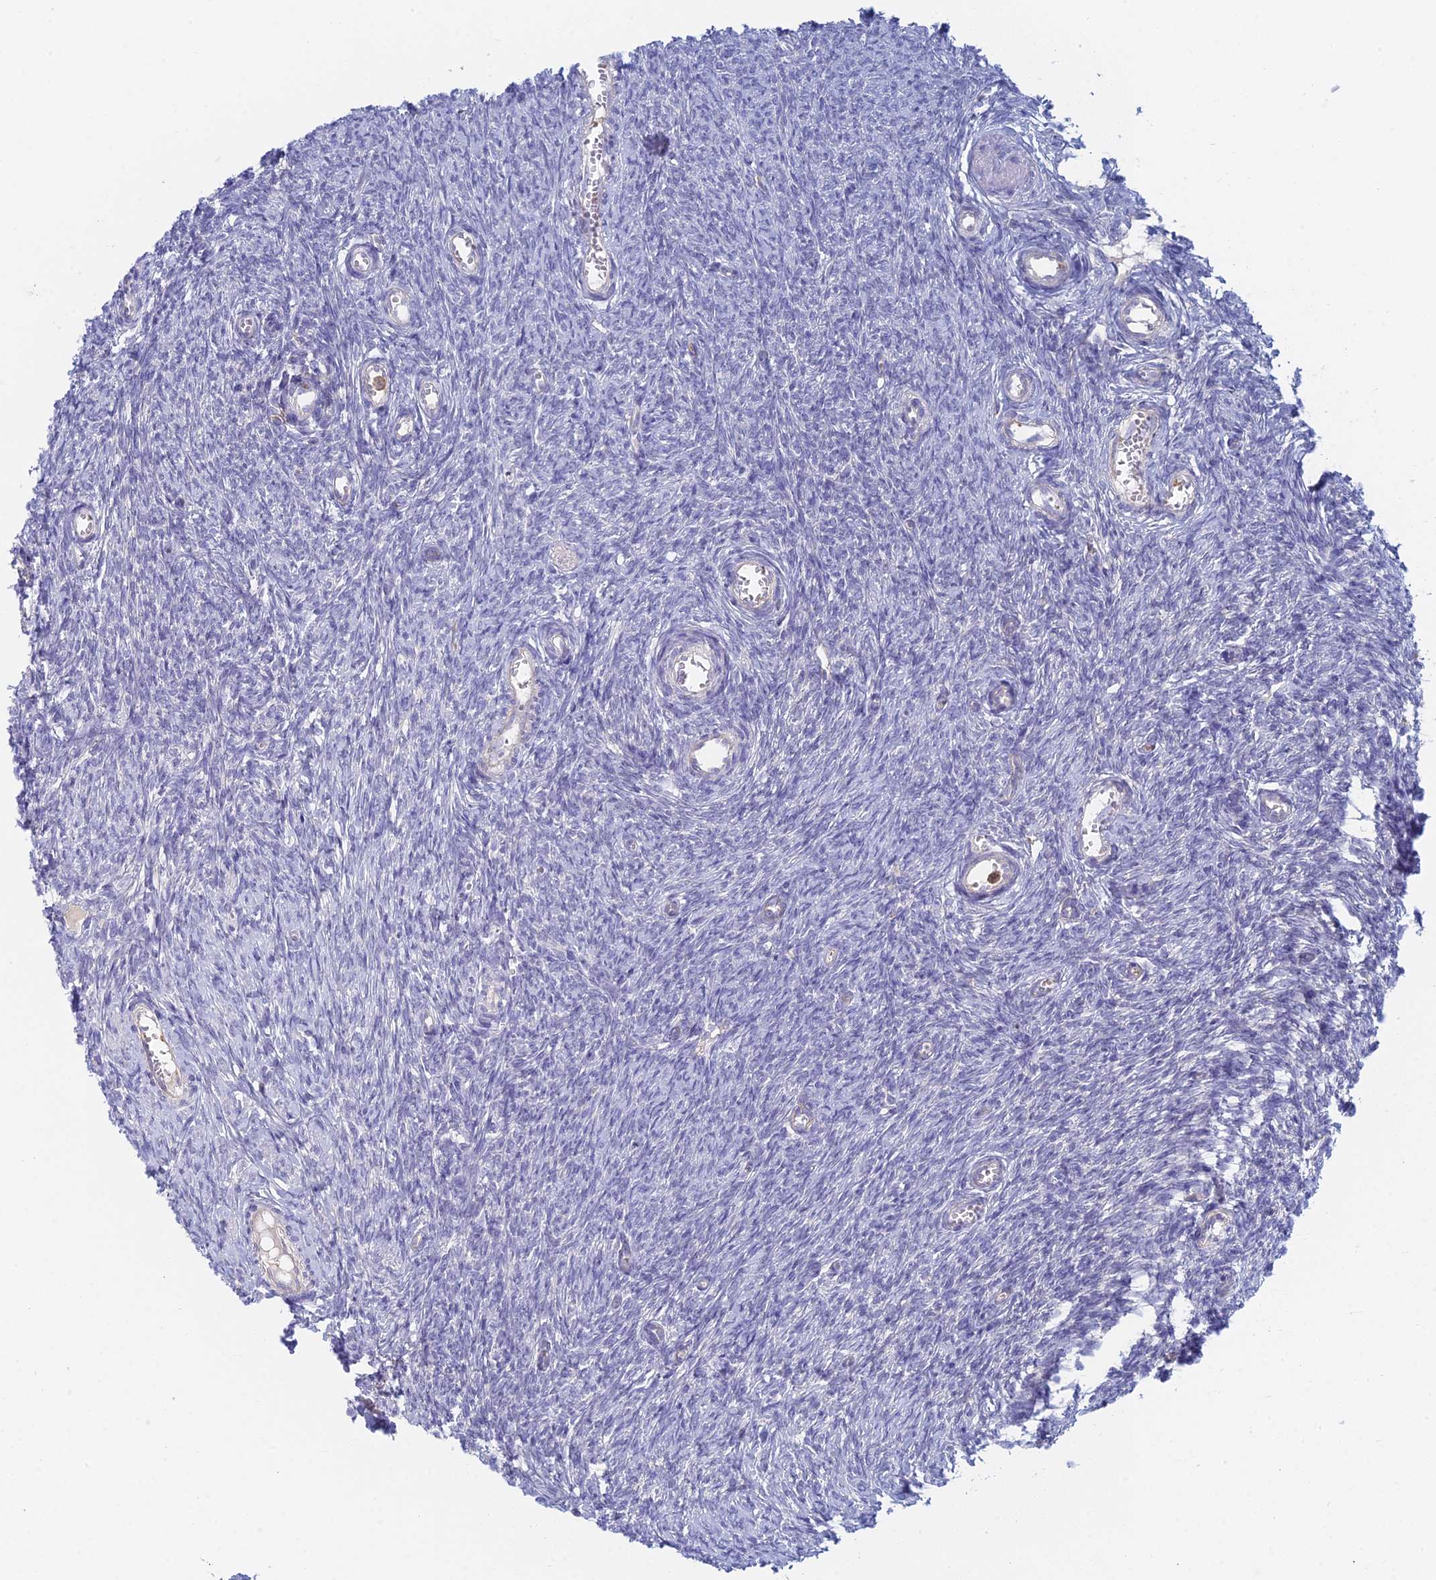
{"staining": {"intensity": "negative", "quantity": "none", "location": "none"}, "tissue": "ovary", "cell_type": "Ovarian stroma cells", "image_type": "normal", "snomed": [{"axis": "morphology", "description": "Normal tissue, NOS"}, {"axis": "topography", "description": "Ovary"}], "caption": "An IHC photomicrograph of normal ovary is shown. There is no staining in ovarian stroma cells of ovary.", "gene": "STRN4", "patient": {"sex": "female", "age": 44}}